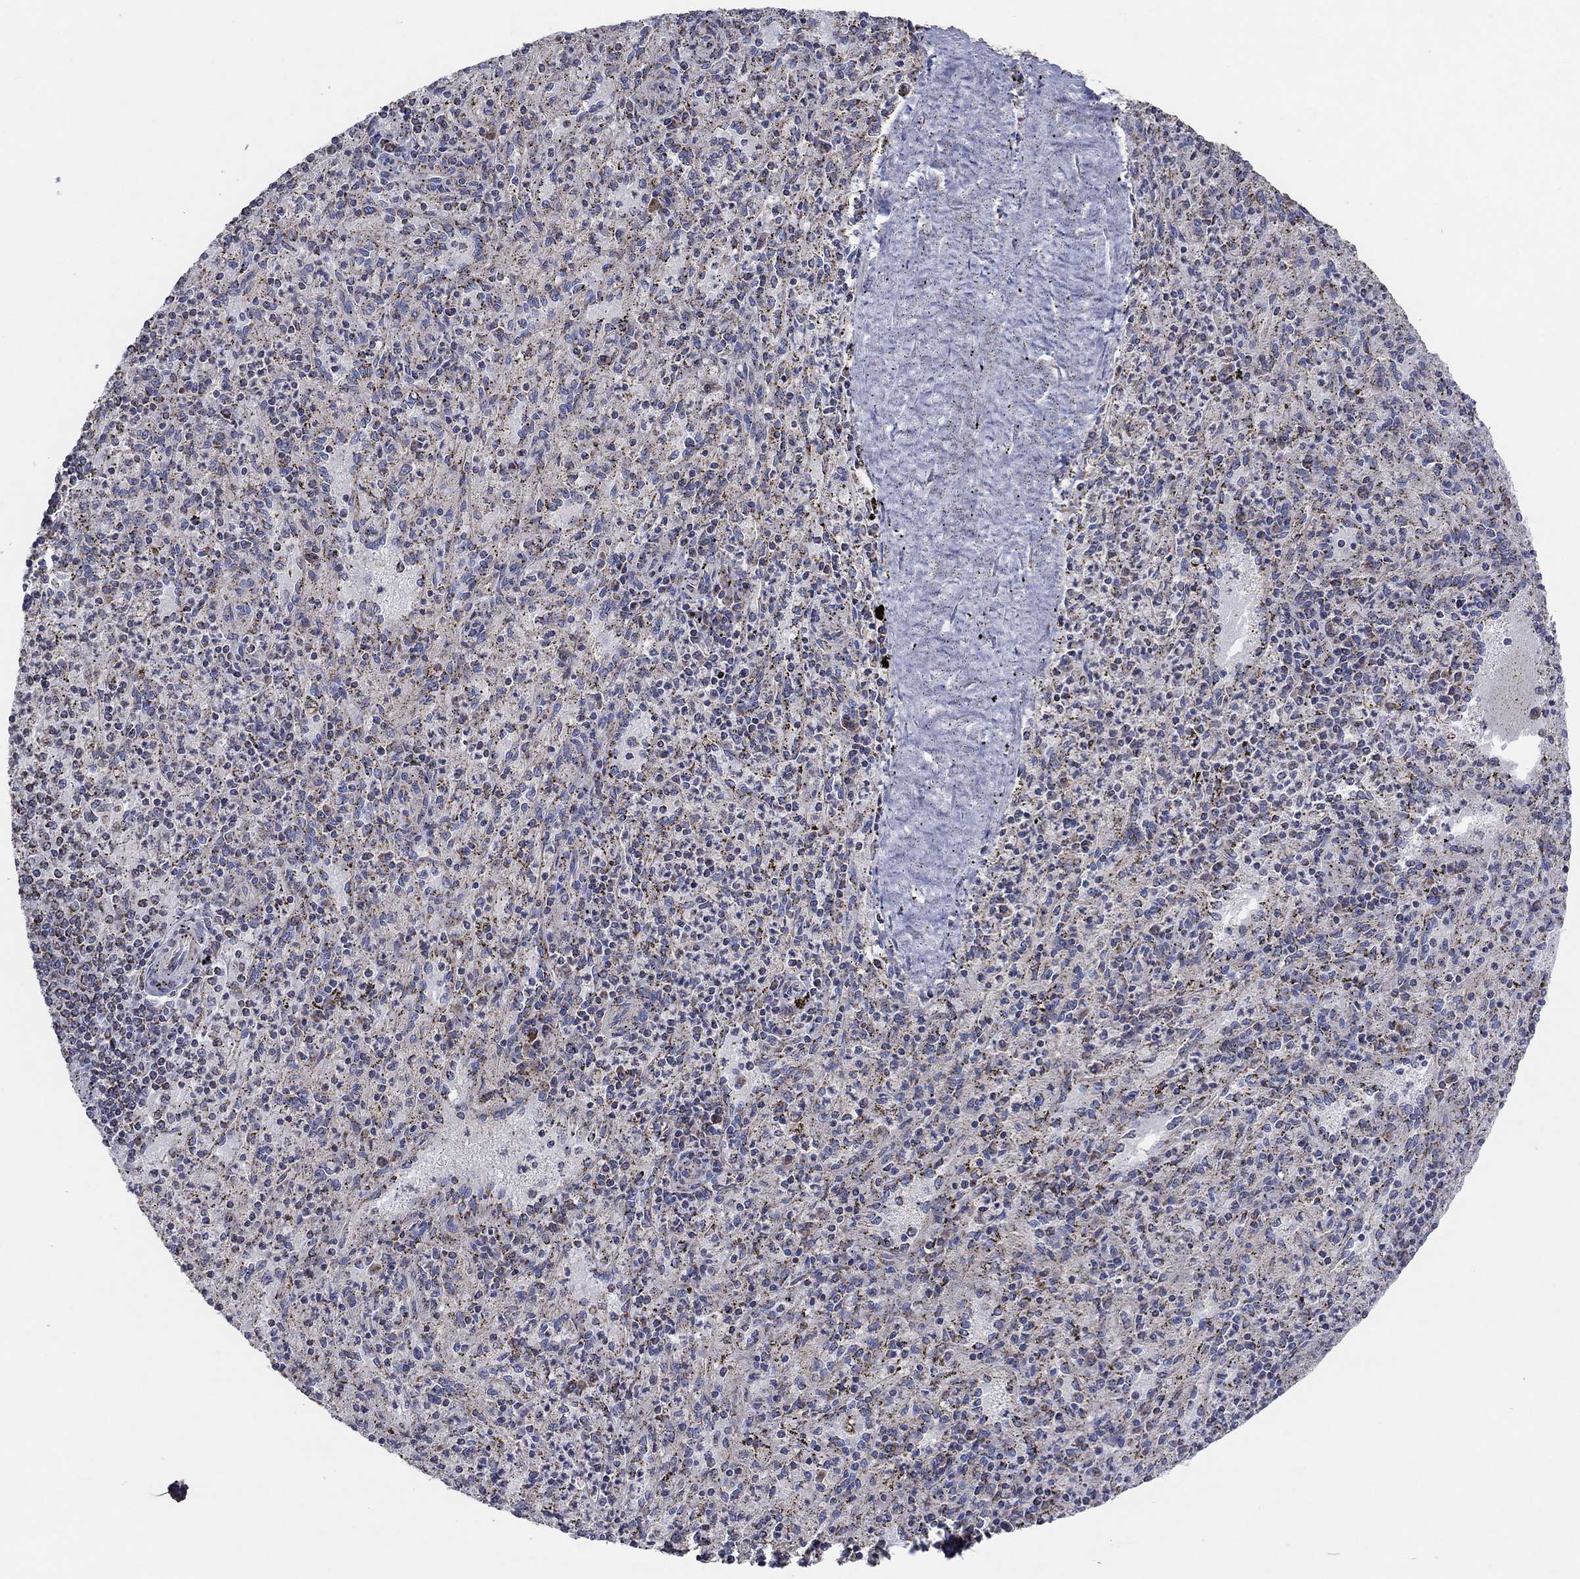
{"staining": {"intensity": "negative", "quantity": "none", "location": "none"}, "tissue": "spleen", "cell_type": "Cells in red pulp", "image_type": "normal", "snomed": [{"axis": "morphology", "description": "Normal tissue, NOS"}, {"axis": "topography", "description": "Spleen"}], "caption": "Histopathology image shows no significant protein expression in cells in red pulp of normal spleen. Brightfield microscopy of IHC stained with DAB (brown) and hematoxylin (blue), captured at high magnification.", "gene": "C9orf85", "patient": {"sex": "male", "age": 60}}